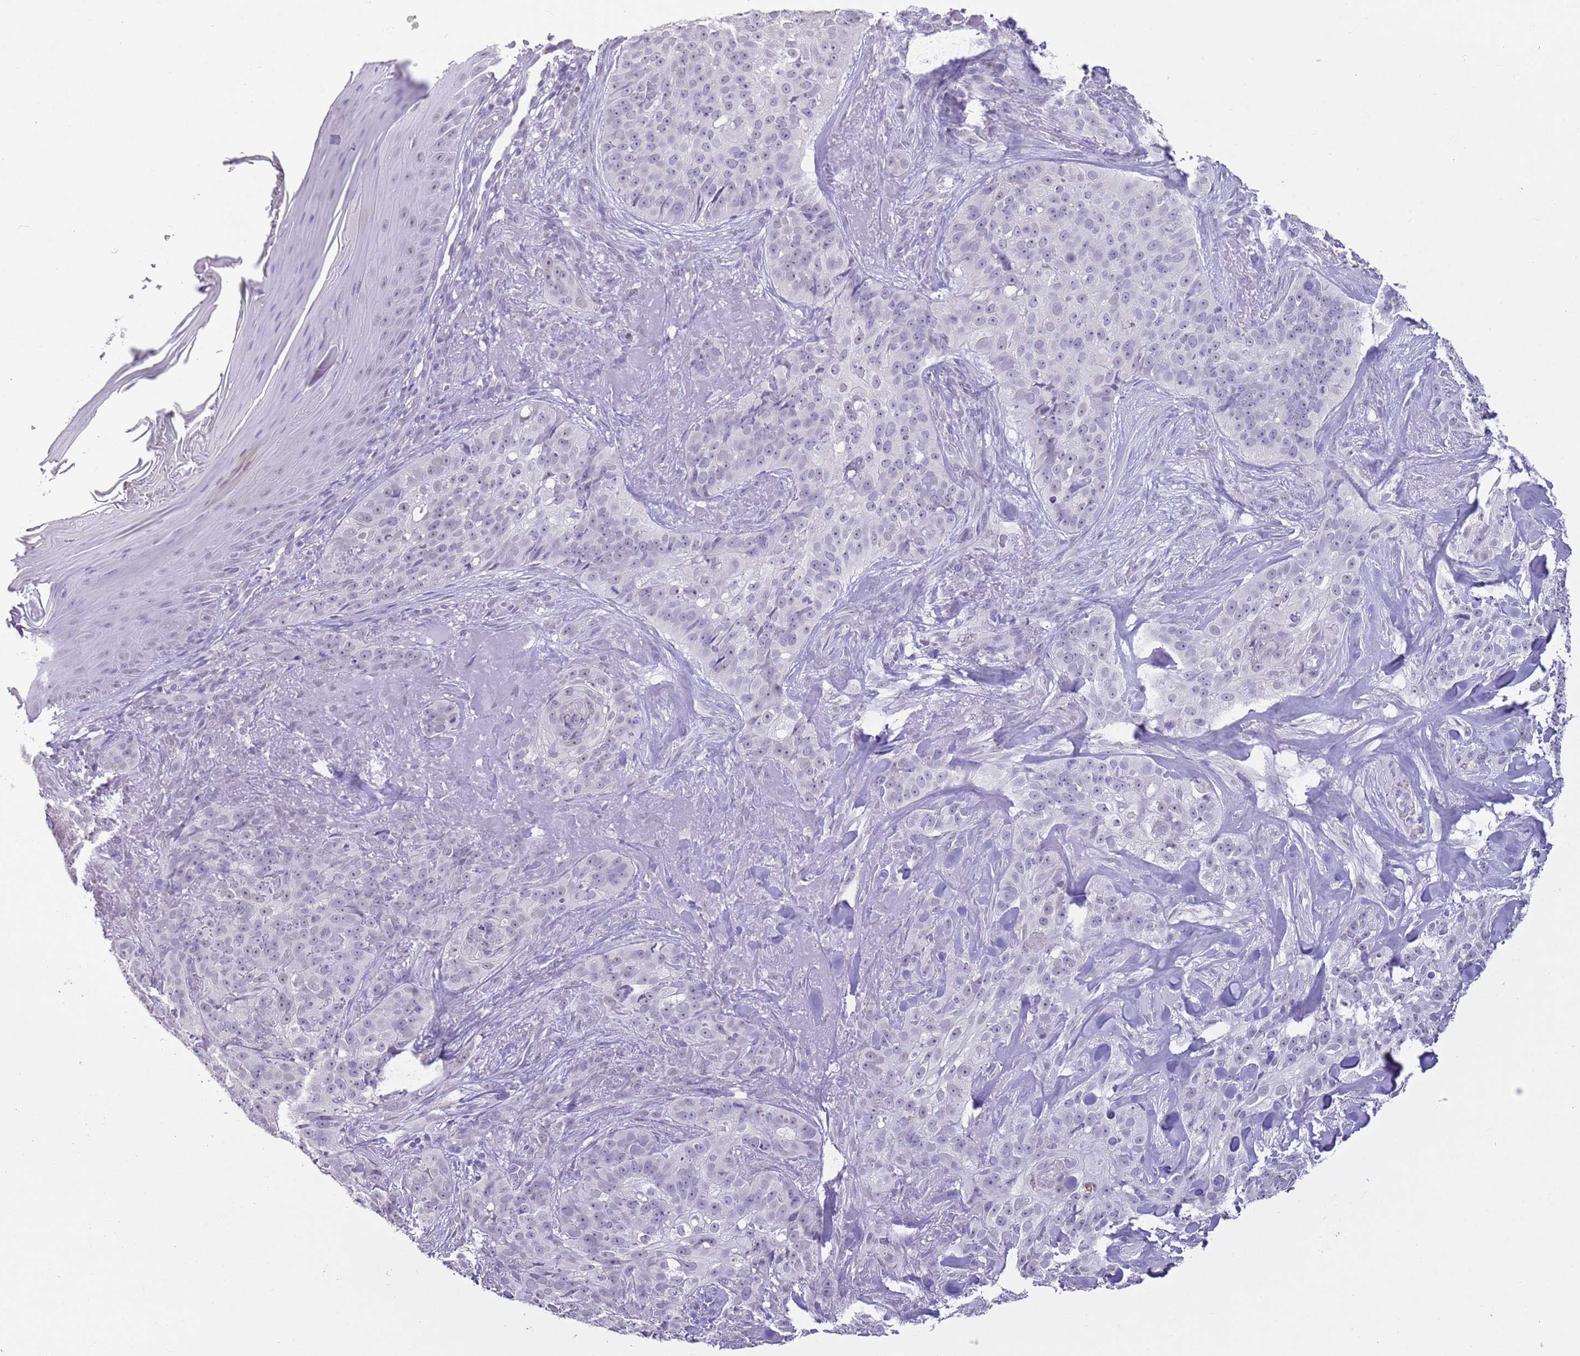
{"staining": {"intensity": "negative", "quantity": "none", "location": "none"}, "tissue": "skin cancer", "cell_type": "Tumor cells", "image_type": "cancer", "snomed": [{"axis": "morphology", "description": "Basal cell carcinoma"}, {"axis": "topography", "description": "Skin"}], "caption": "IHC histopathology image of neoplastic tissue: human skin cancer (basal cell carcinoma) stained with DAB (3,3'-diaminobenzidine) exhibits no significant protein staining in tumor cells.", "gene": "MIDN", "patient": {"sex": "female", "age": 92}}